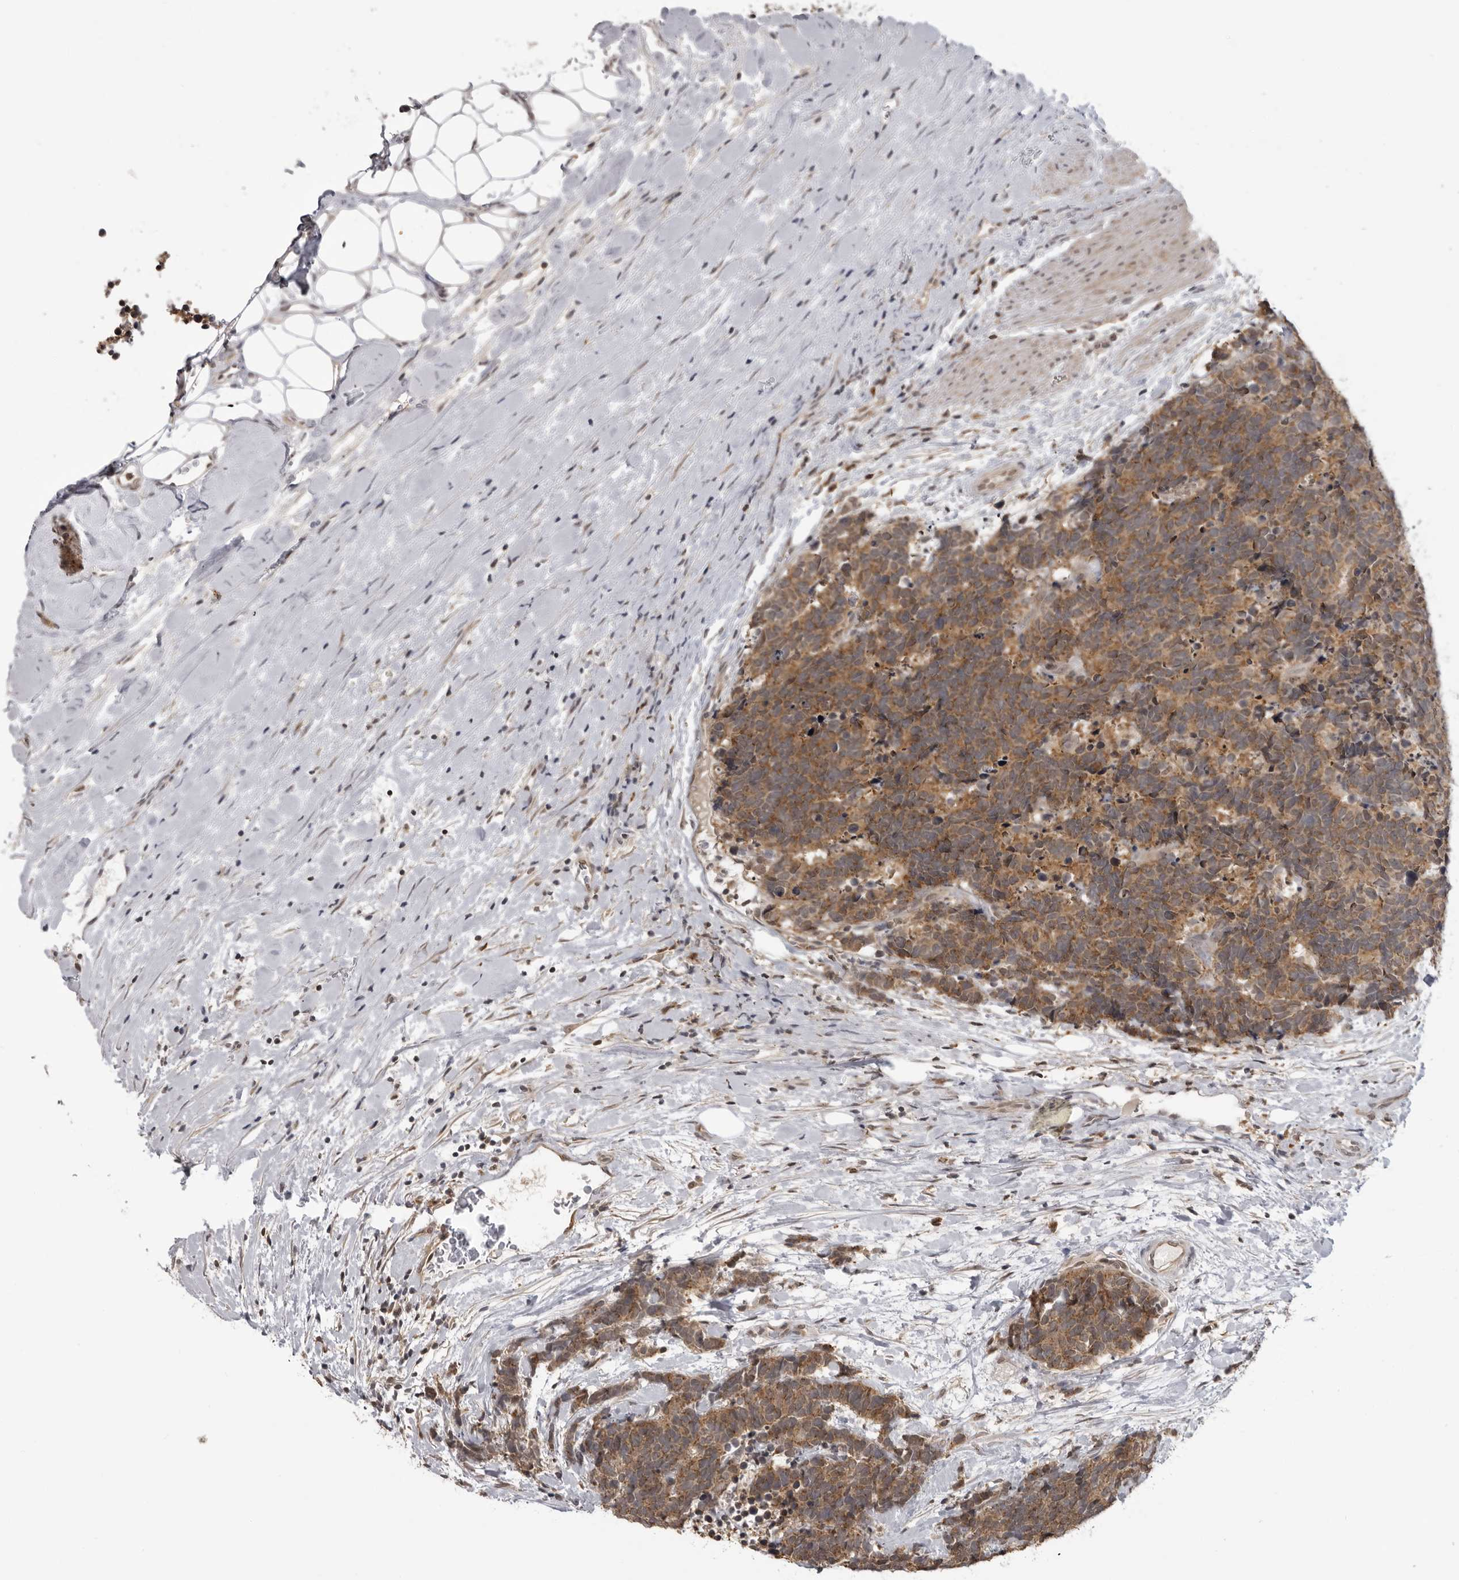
{"staining": {"intensity": "moderate", "quantity": ">75%", "location": "cytoplasmic/membranous"}, "tissue": "carcinoid", "cell_type": "Tumor cells", "image_type": "cancer", "snomed": [{"axis": "morphology", "description": "Carcinoma, NOS"}, {"axis": "morphology", "description": "Carcinoid, malignant, NOS"}, {"axis": "topography", "description": "Urinary bladder"}], "caption": "This micrograph displays IHC staining of human carcinoid, with medium moderate cytoplasmic/membranous positivity in about >75% of tumor cells.", "gene": "PDCL3", "patient": {"sex": "male", "age": 57}}